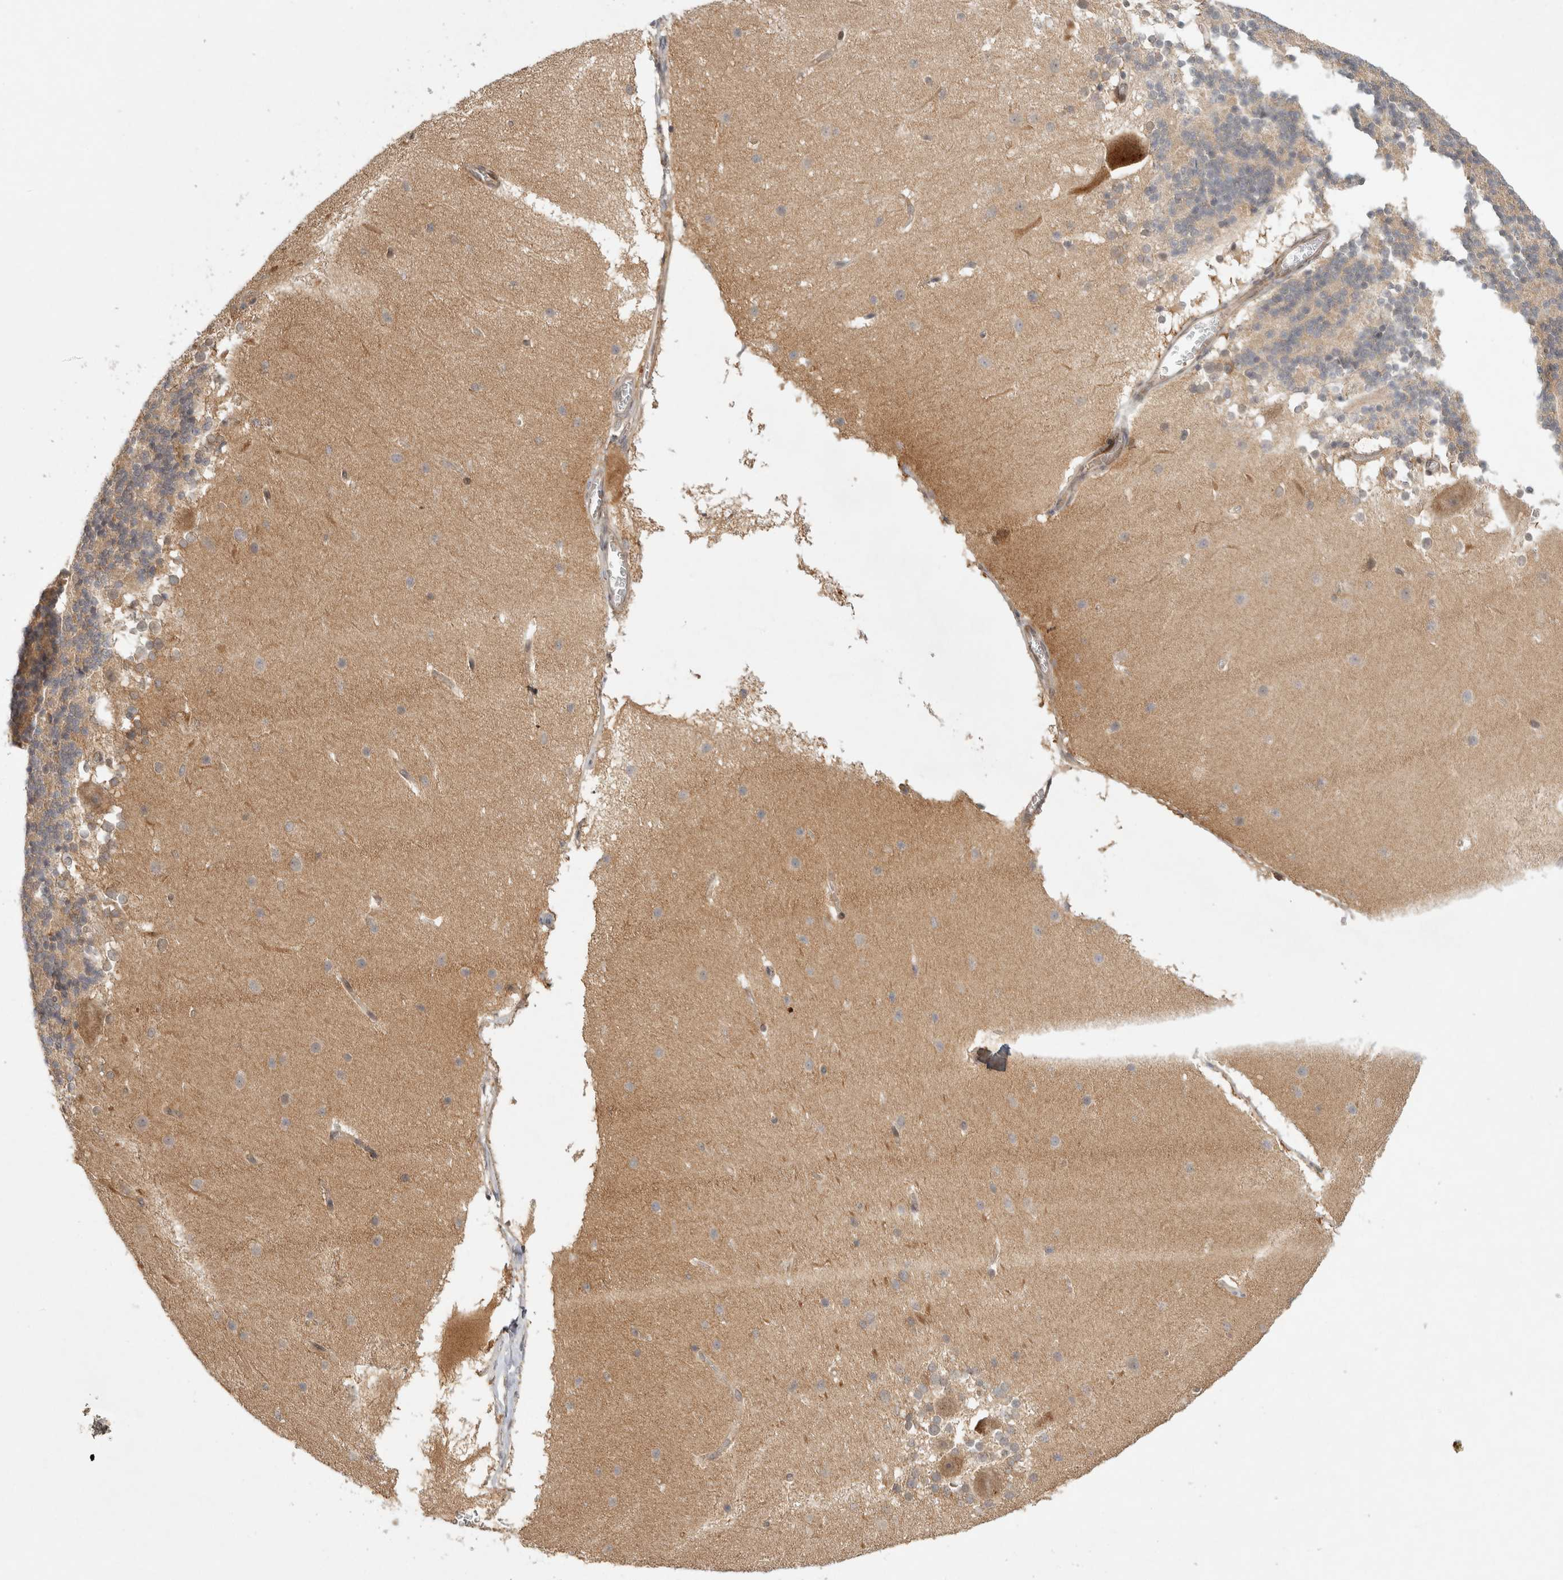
{"staining": {"intensity": "weak", "quantity": ">75%", "location": "cytoplasmic/membranous"}, "tissue": "cerebellum", "cell_type": "Cells in granular layer", "image_type": "normal", "snomed": [{"axis": "morphology", "description": "Normal tissue, NOS"}, {"axis": "topography", "description": "Cerebellum"}], "caption": "DAB (3,3'-diaminobenzidine) immunohistochemical staining of benign human cerebellum reveals weak cytoplasmic/membranous protein positivity in about >75% of cells in granular layer.", "gene": "ZNF318", "patient": {"sex": "female", "age": 19}}